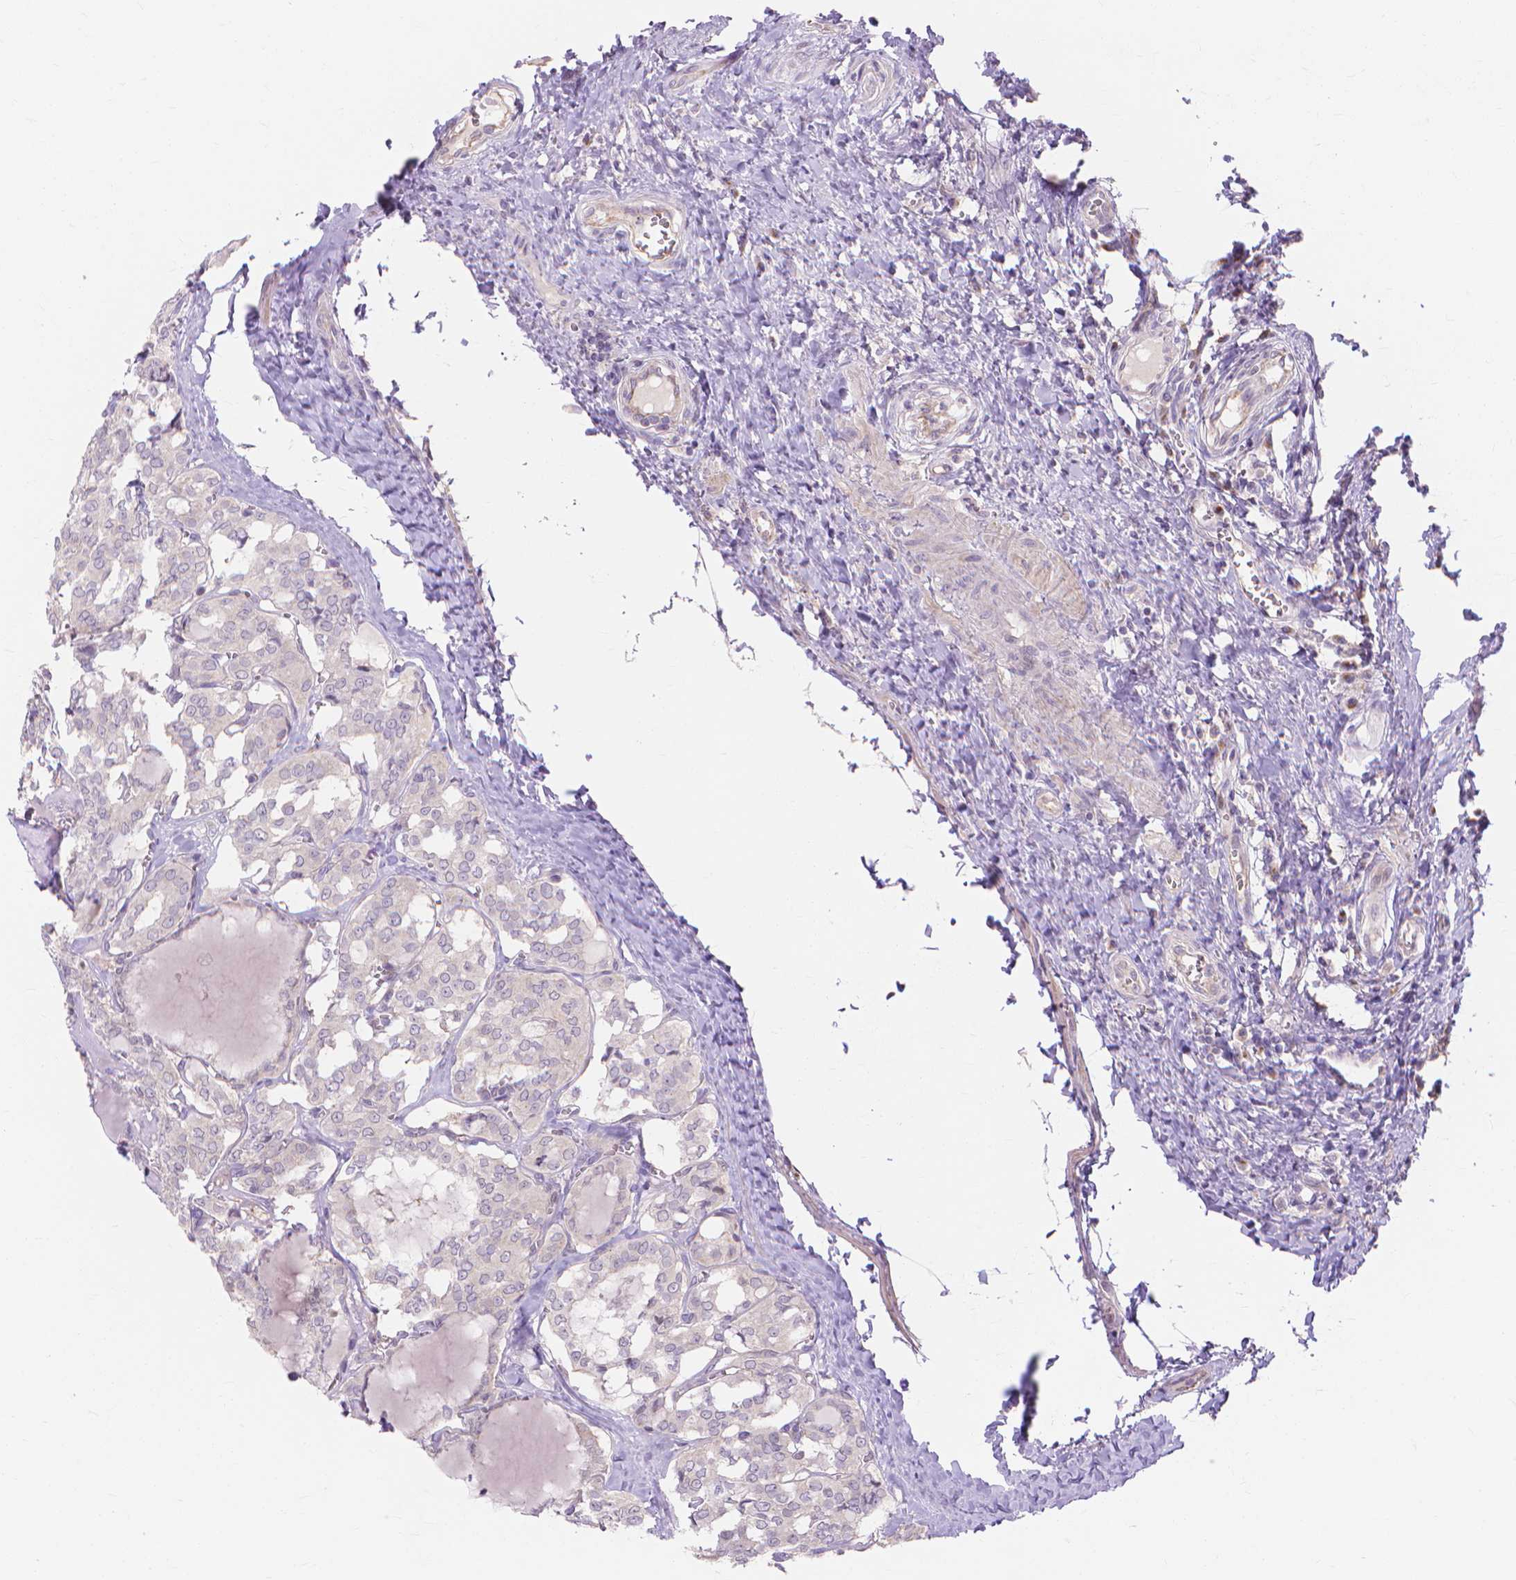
{"staining": {"intensity": "negative", "quantity": "none", "location": "none"}, "tissue": "thyroid cancer", "cell_type": "Tumor cells", "image_type": "cancer", "snomed": [{"axis": "morphology", "description": "Papillary adenocarcinoma, NOS"}, {"axis": "topography", "description": "Thyroid gland"}], "caption": "IHC histopathology image of neoplastic tissue: papillary adenocarcinoma (thyroid) stained with DAB (3,3'-diaminobenzidine) shows no significant protein staining in tumor cells.", "gene": "PRDM13", "patient": {"sex": "female", "age": 41}}